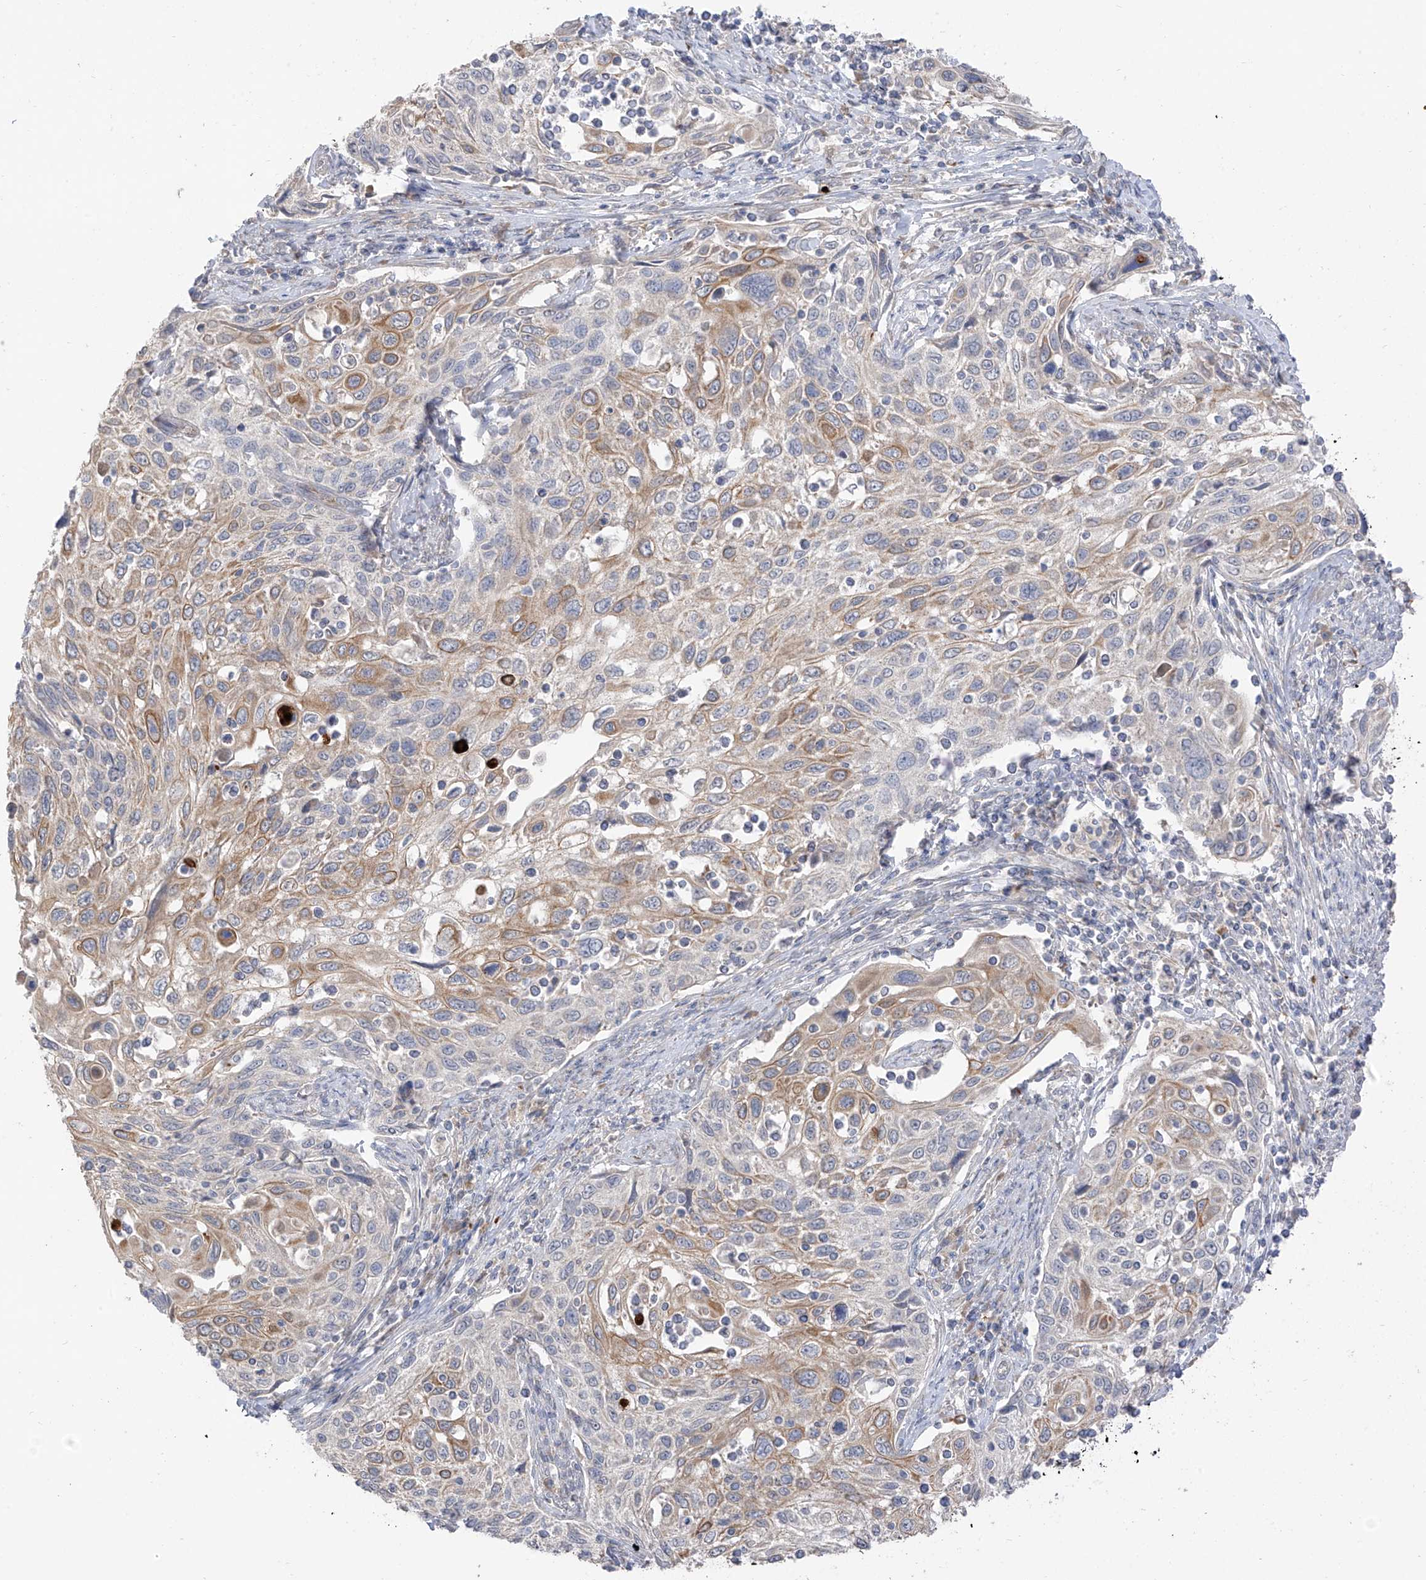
{"staining": {"intensity": "moderate", "quantity": "<25%", "location": "cytoplasmic/membranous"}, "tissue": "cervical cancer", "cell_type": "Tumor cells", "image_type": "cancer", "snomed": [{"axis": "morphology", "description": "Squamous cell carcinoma, NOS"}, {"axis": "topography", "description": "Cervix"}], "caption": "Tumor cells reveal low levels of moderate cytoplasmic/membranous staining in about <25% of cells in human cervical cancer.", "gene": "NALCN", "patient": {"sex": "female", "age": 70}}